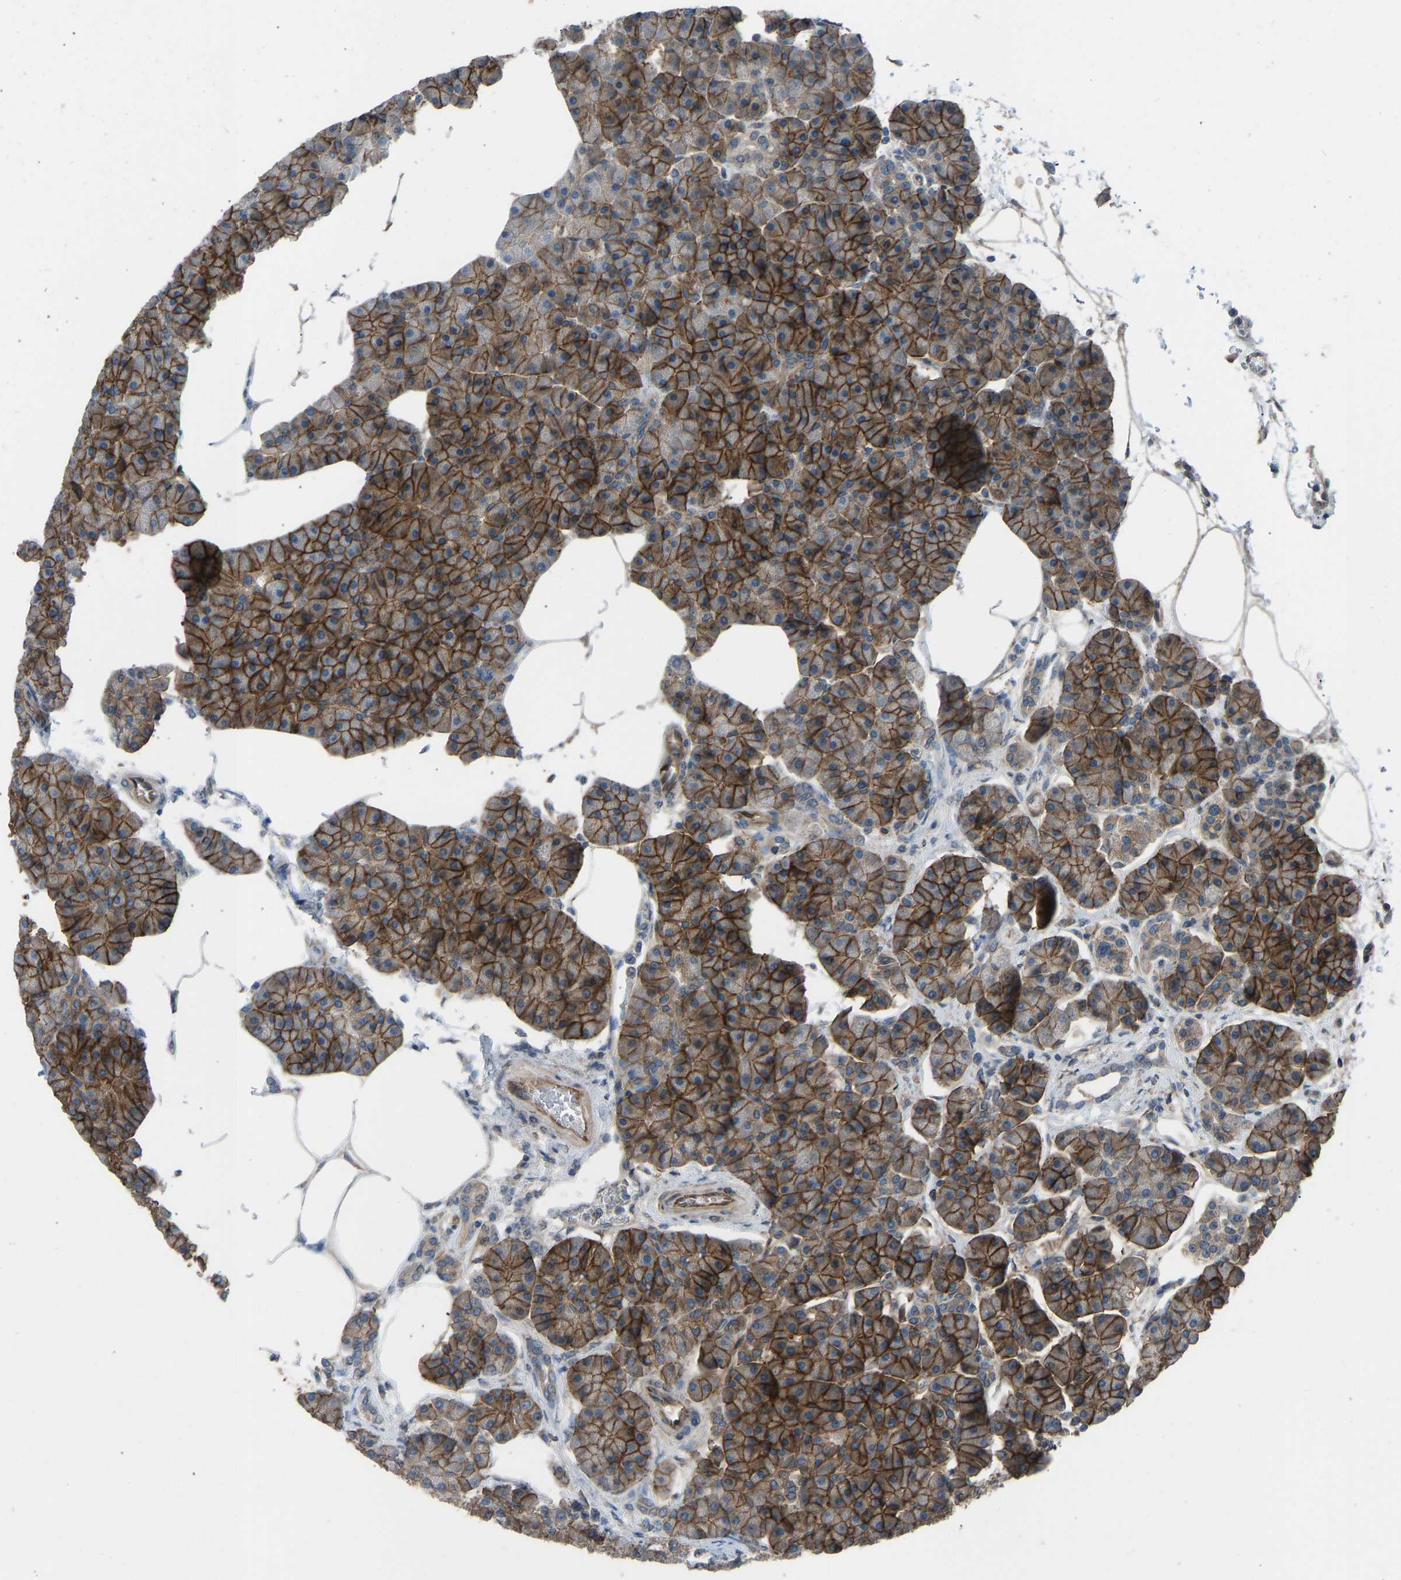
{"staining": {"intensity": "strong", "quantity": ">75%", "location": "cytoplasmic/membranous"}, "tissue": "pancreas", "cell_type": "Exocrine glandular cells", "image_type": "normal", "snomed": [{"axis": "morphology", "description": "Normal tissue, NOS"}, {"axis": "topography", "description": "Pancreas"}], "caption": "Immunohistochemistry micrograph of unremarkable pancreas stained for a protein (brown), which displays high levels of strong cytoplasmic/membranous positivity in about >75% of exocrine glandular cells.", "gene": "SLC43A1", "patient": {"sex": "female", "age": 70}}